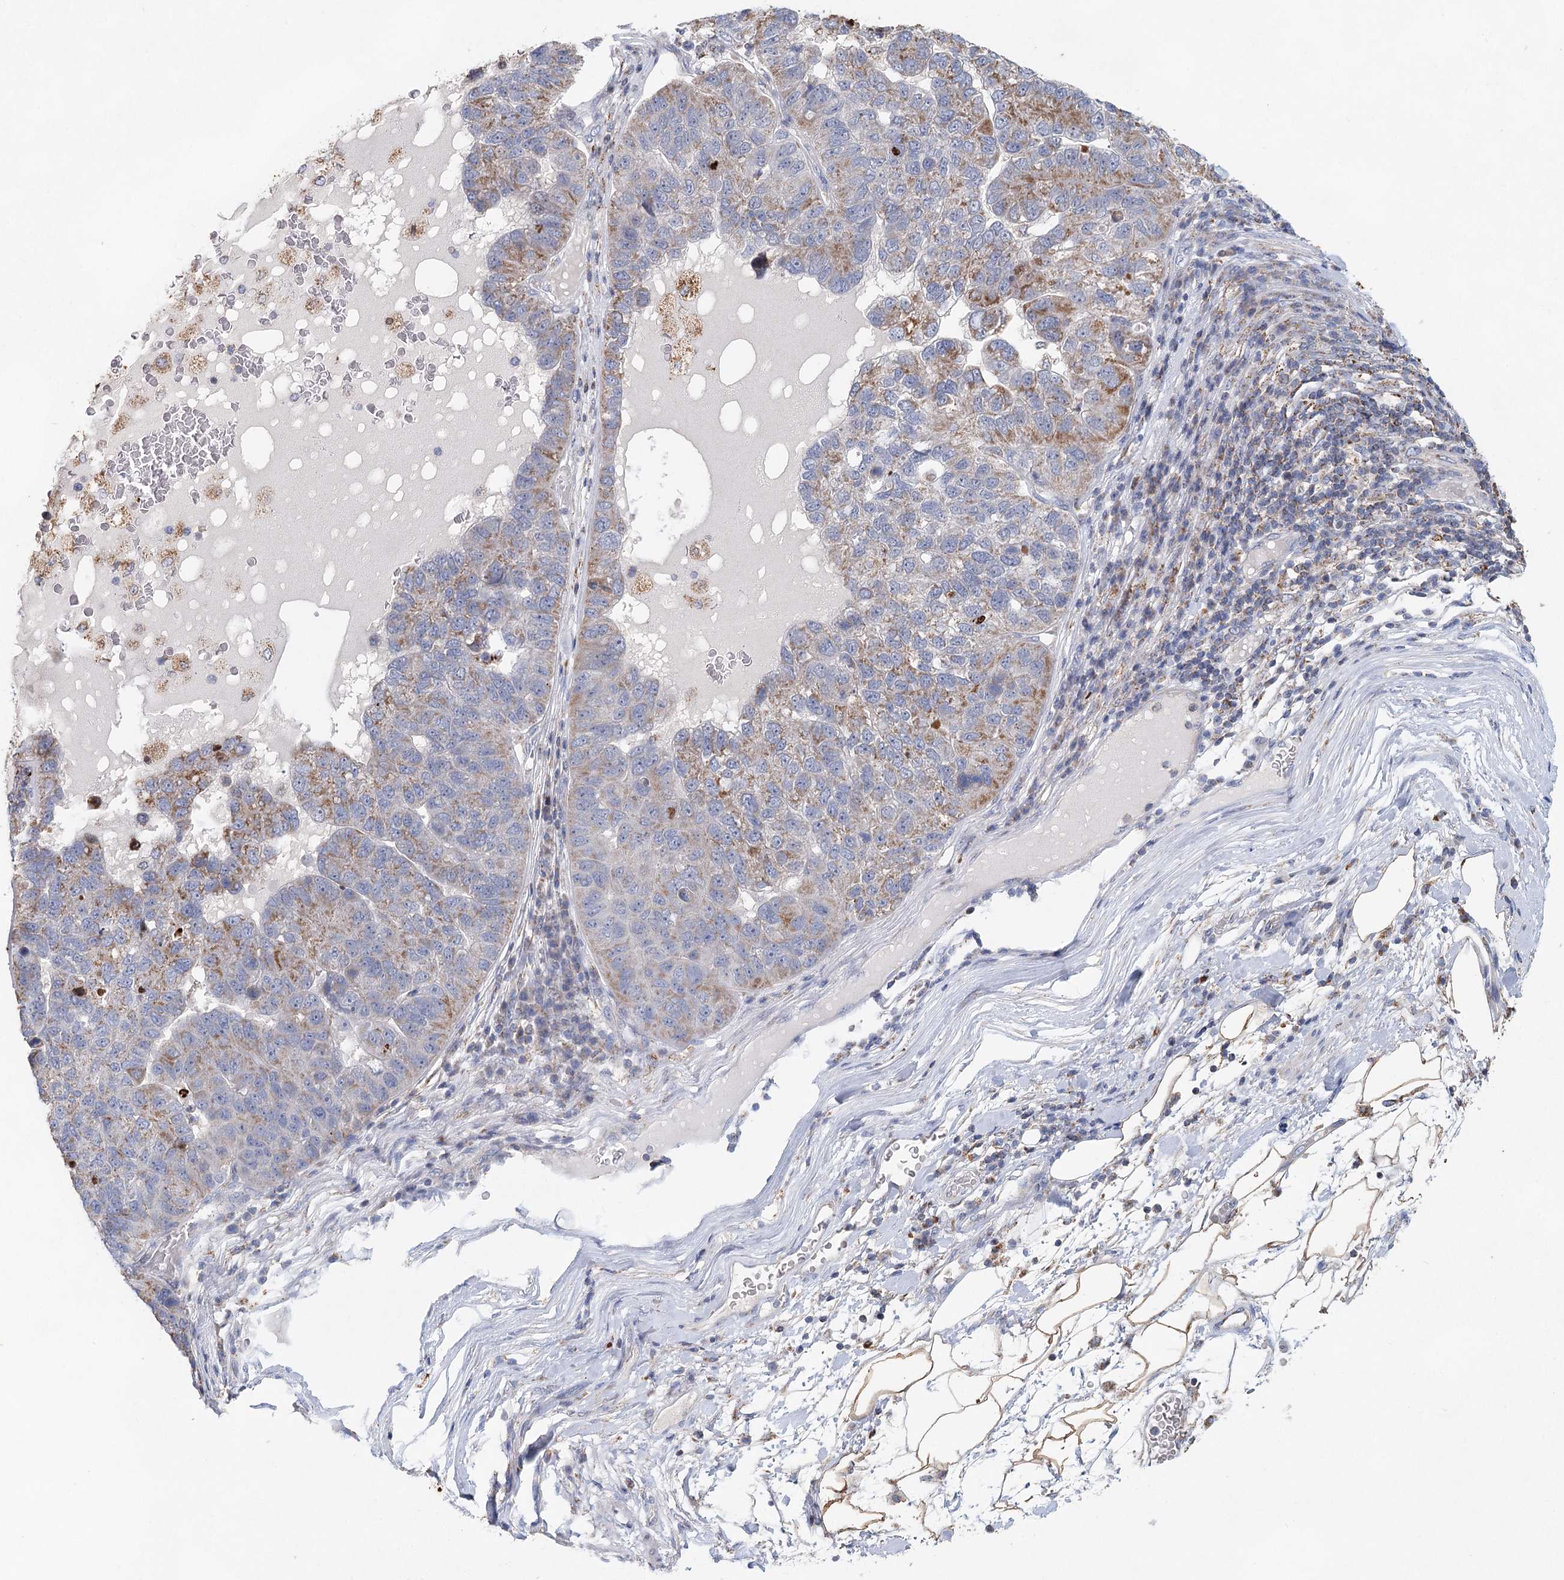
{"staining": {"intensity": "weak", "quantity": "25%-75%", "location": "cytoplasmic/membranous"}, "tissue": "pancreatic cancer", "cell_type": "Tumor cells", "image_type": "cancer", "snomed": [{"axis": "morphology", "description": "Adenocarcinoma, NOS"}, {"axis": "topography", "description": "Pancreas"}], "caption": "This is an image of IHC staining of pancreatic cancer (adenocarcinoma), which shows weak expression in the cytoplasmic/membranous of tumor cells.", "gene": "XPO6", "patient": {"sex": "female", "age": 61}}